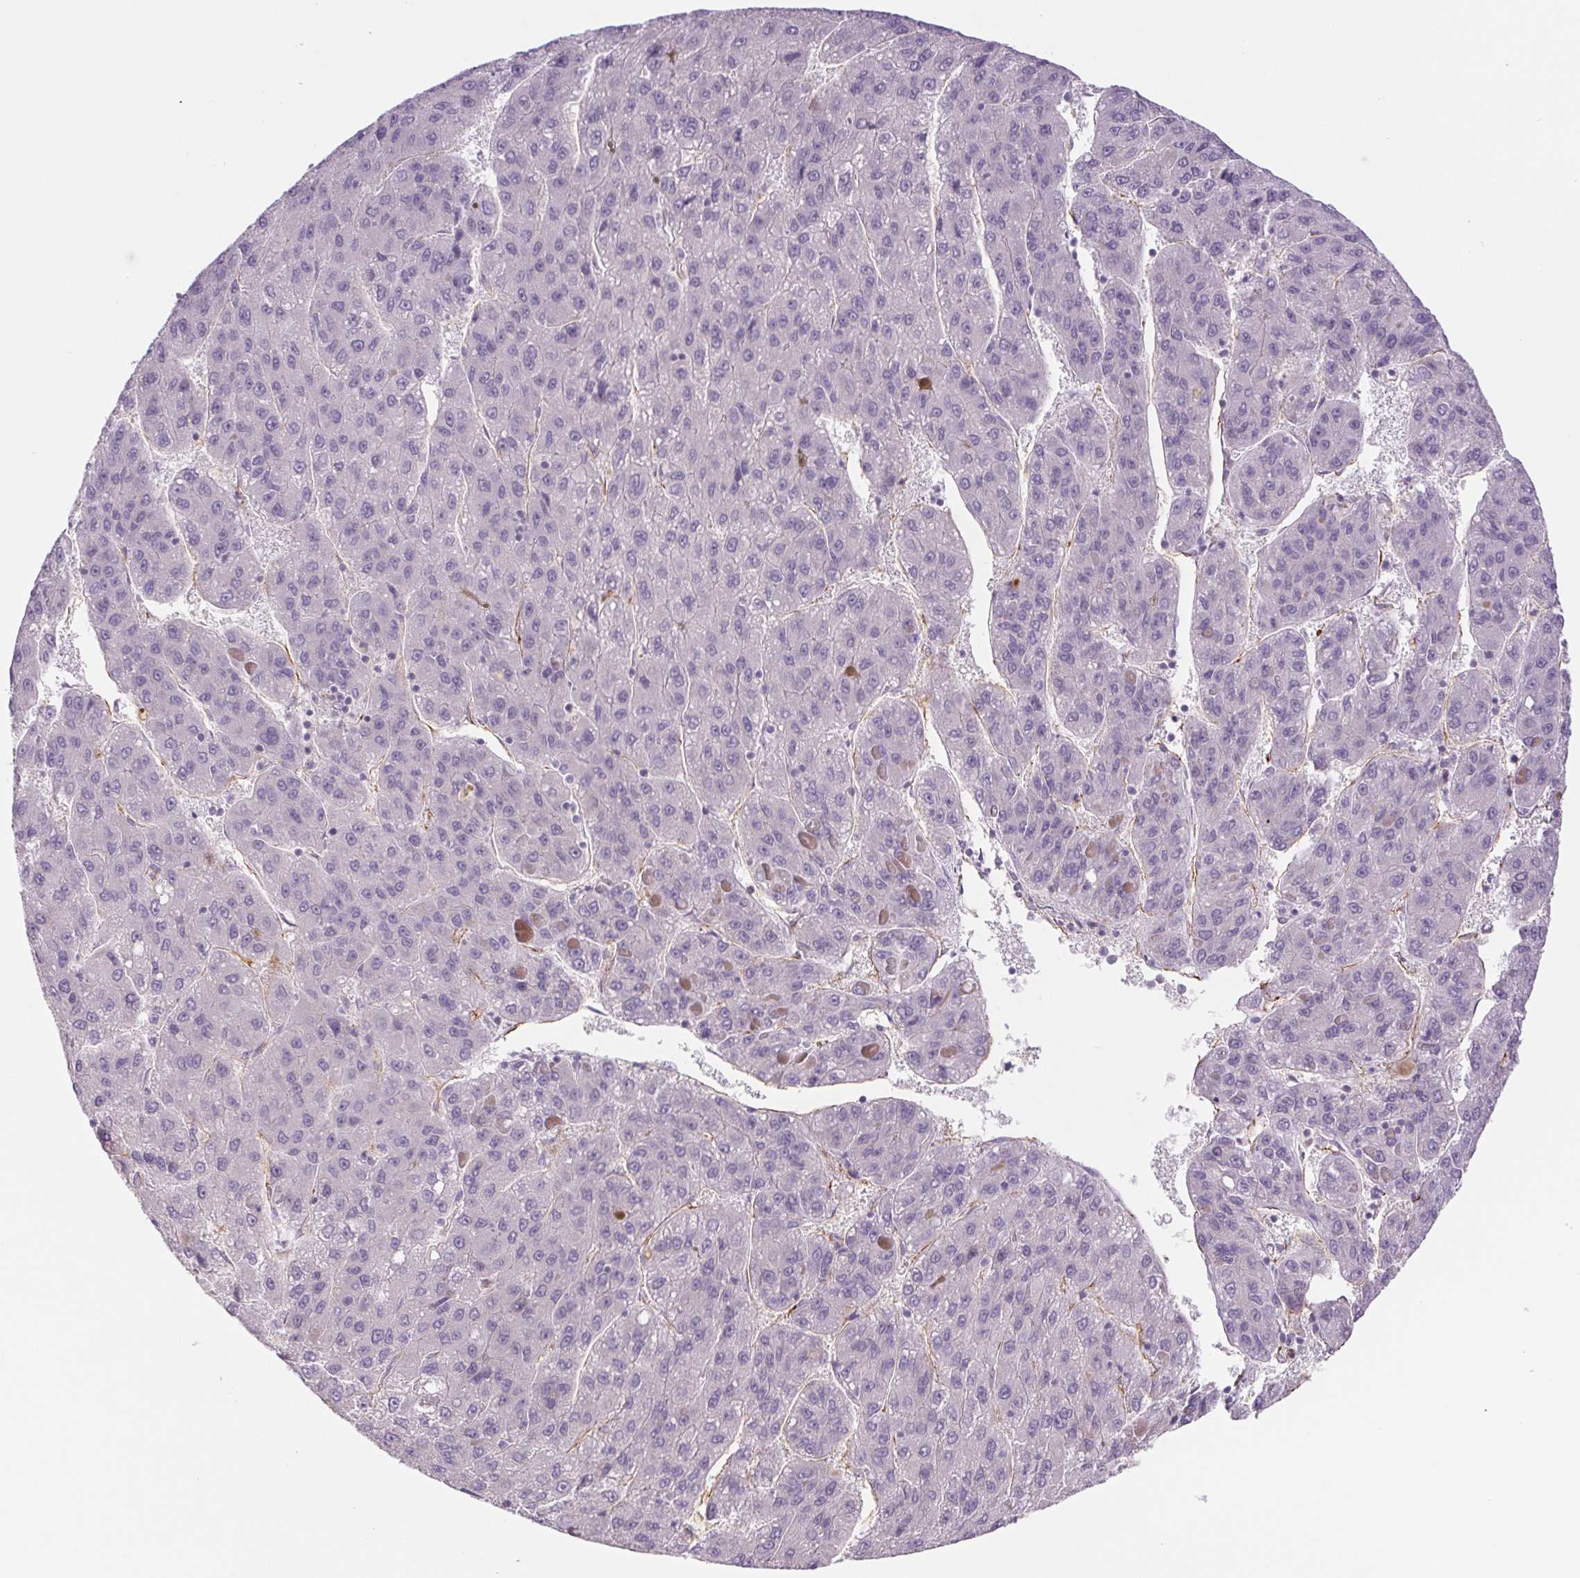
{"staining": {"intensity": "negative", "quantity": "none", "location": "none"}, "tissue": "liver cancer", "cell_type": "Tumor cells", "image_type": "cancer", "snomed": [{"axis": "morphology", "description": "Carcinoma, Hepatocellular, NOS"}, {"axis": "topography", "description": "Liver"}], "caption": "Liver hepatocellular carcinoma was stained to show a protein in brown. There is no significant staining in tumor cells. (Stains: DAB (3,3'-diaminobenzidine) IHC with hematoxylin counter stain, Microscopy: brightfield microscopy at high magnification).", "gene": "MS4A13", "patient": {"sex": "female", "age": 82}}